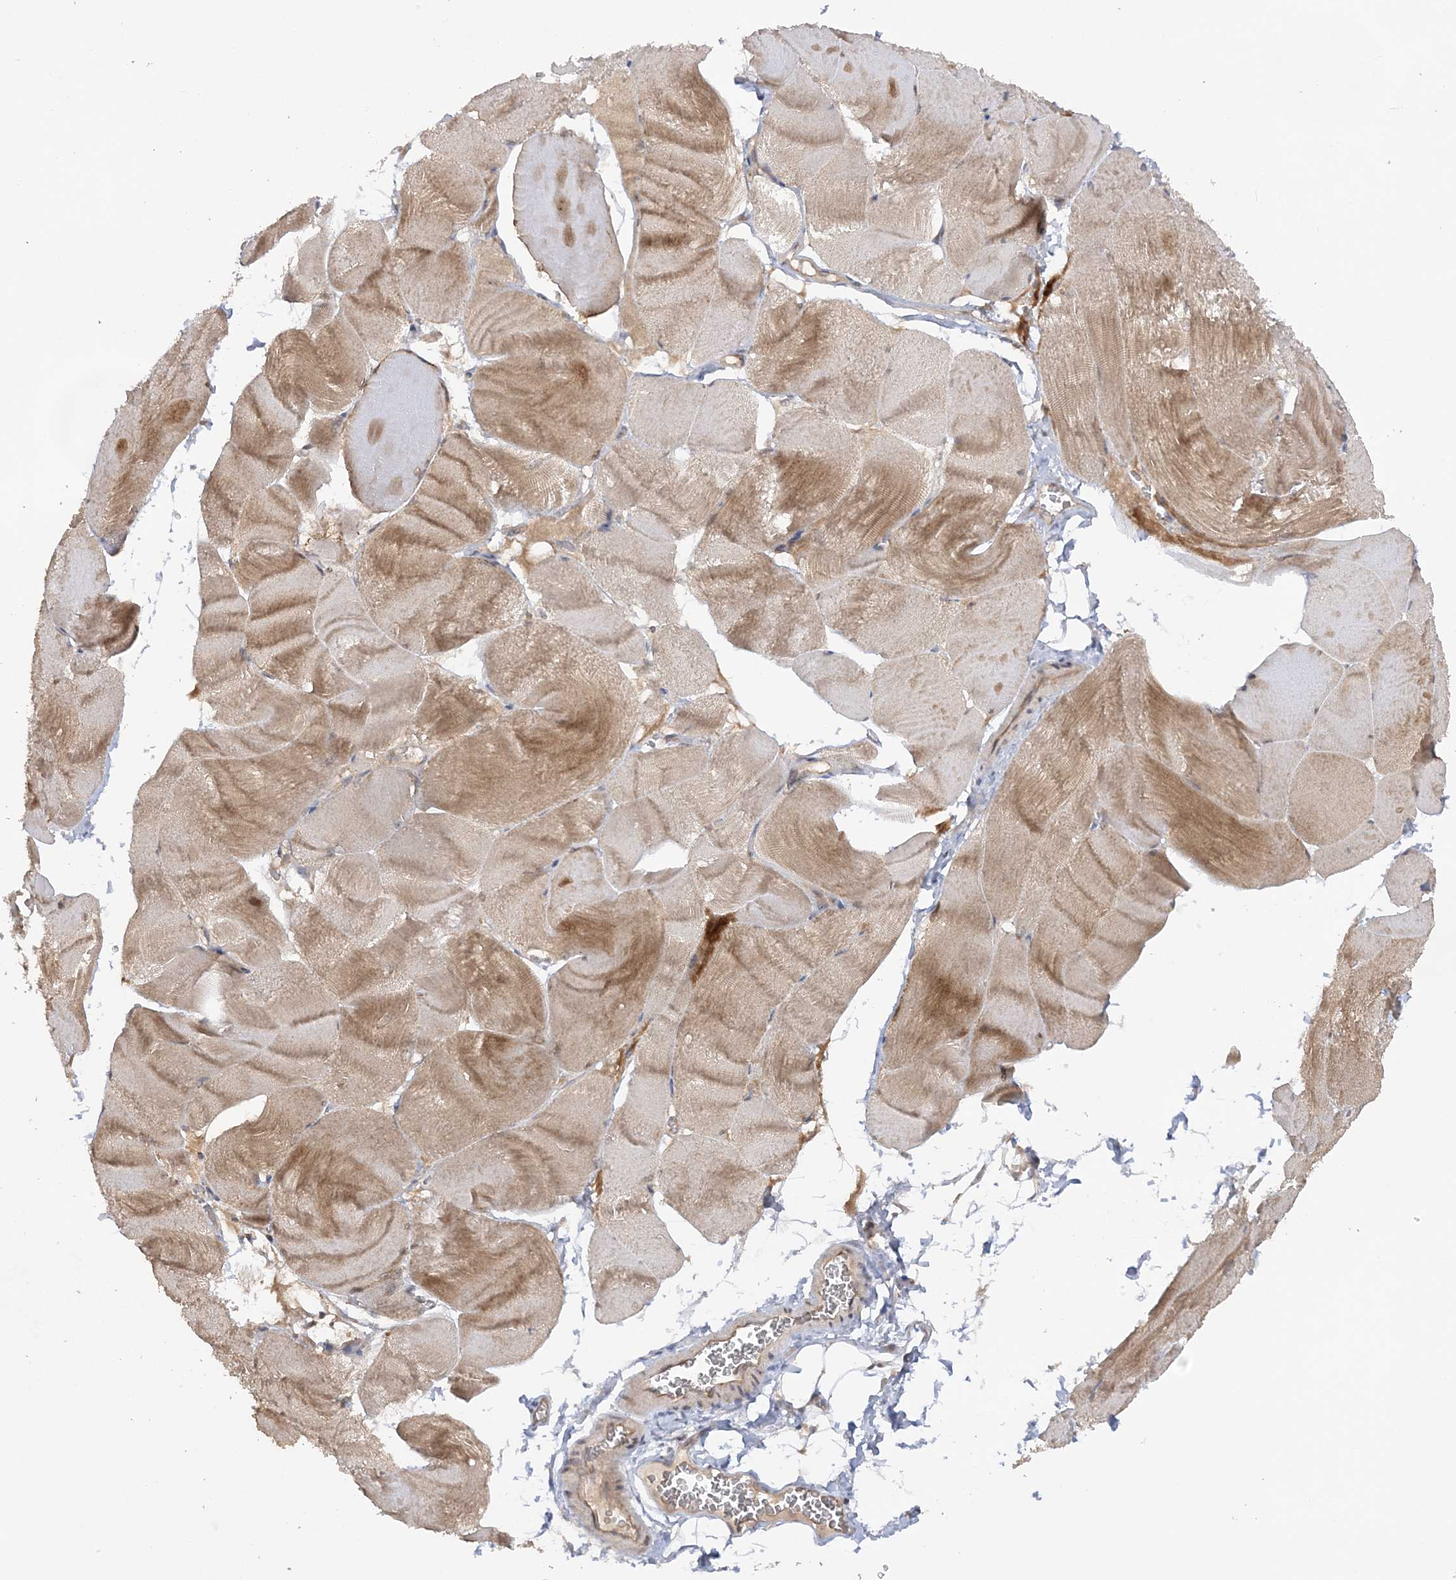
{"staining": {"intensity": "moderate", "quantity": "25%-75%", "location": "cytoplasmic/membranous"}, "tissue": "skeletal muscle", "cell_type": "Myocytes", "image_type": "normal", "snomed": [{"axis": "morphology", "description": "Normal tissue, NOS"}, {"axis": "morphology", "description": "Basal cell carcinoma"}, {"axis": "topography", "description": "Skeletal muscle"}], "caption": "Protein expression analysis of unremarkable skeletal muscle displays moderate cytoplasmic/membranous expression in approximately 25%-75% of myocytes. The protein is stained brown, and the nuclei are stained in blue (DAB (3,3'-diaminobenzidine) IHC with brightfield microscopy, high magnification).", "gene": "MMADHC", "patient": {"sex": "female", "age": 64}}